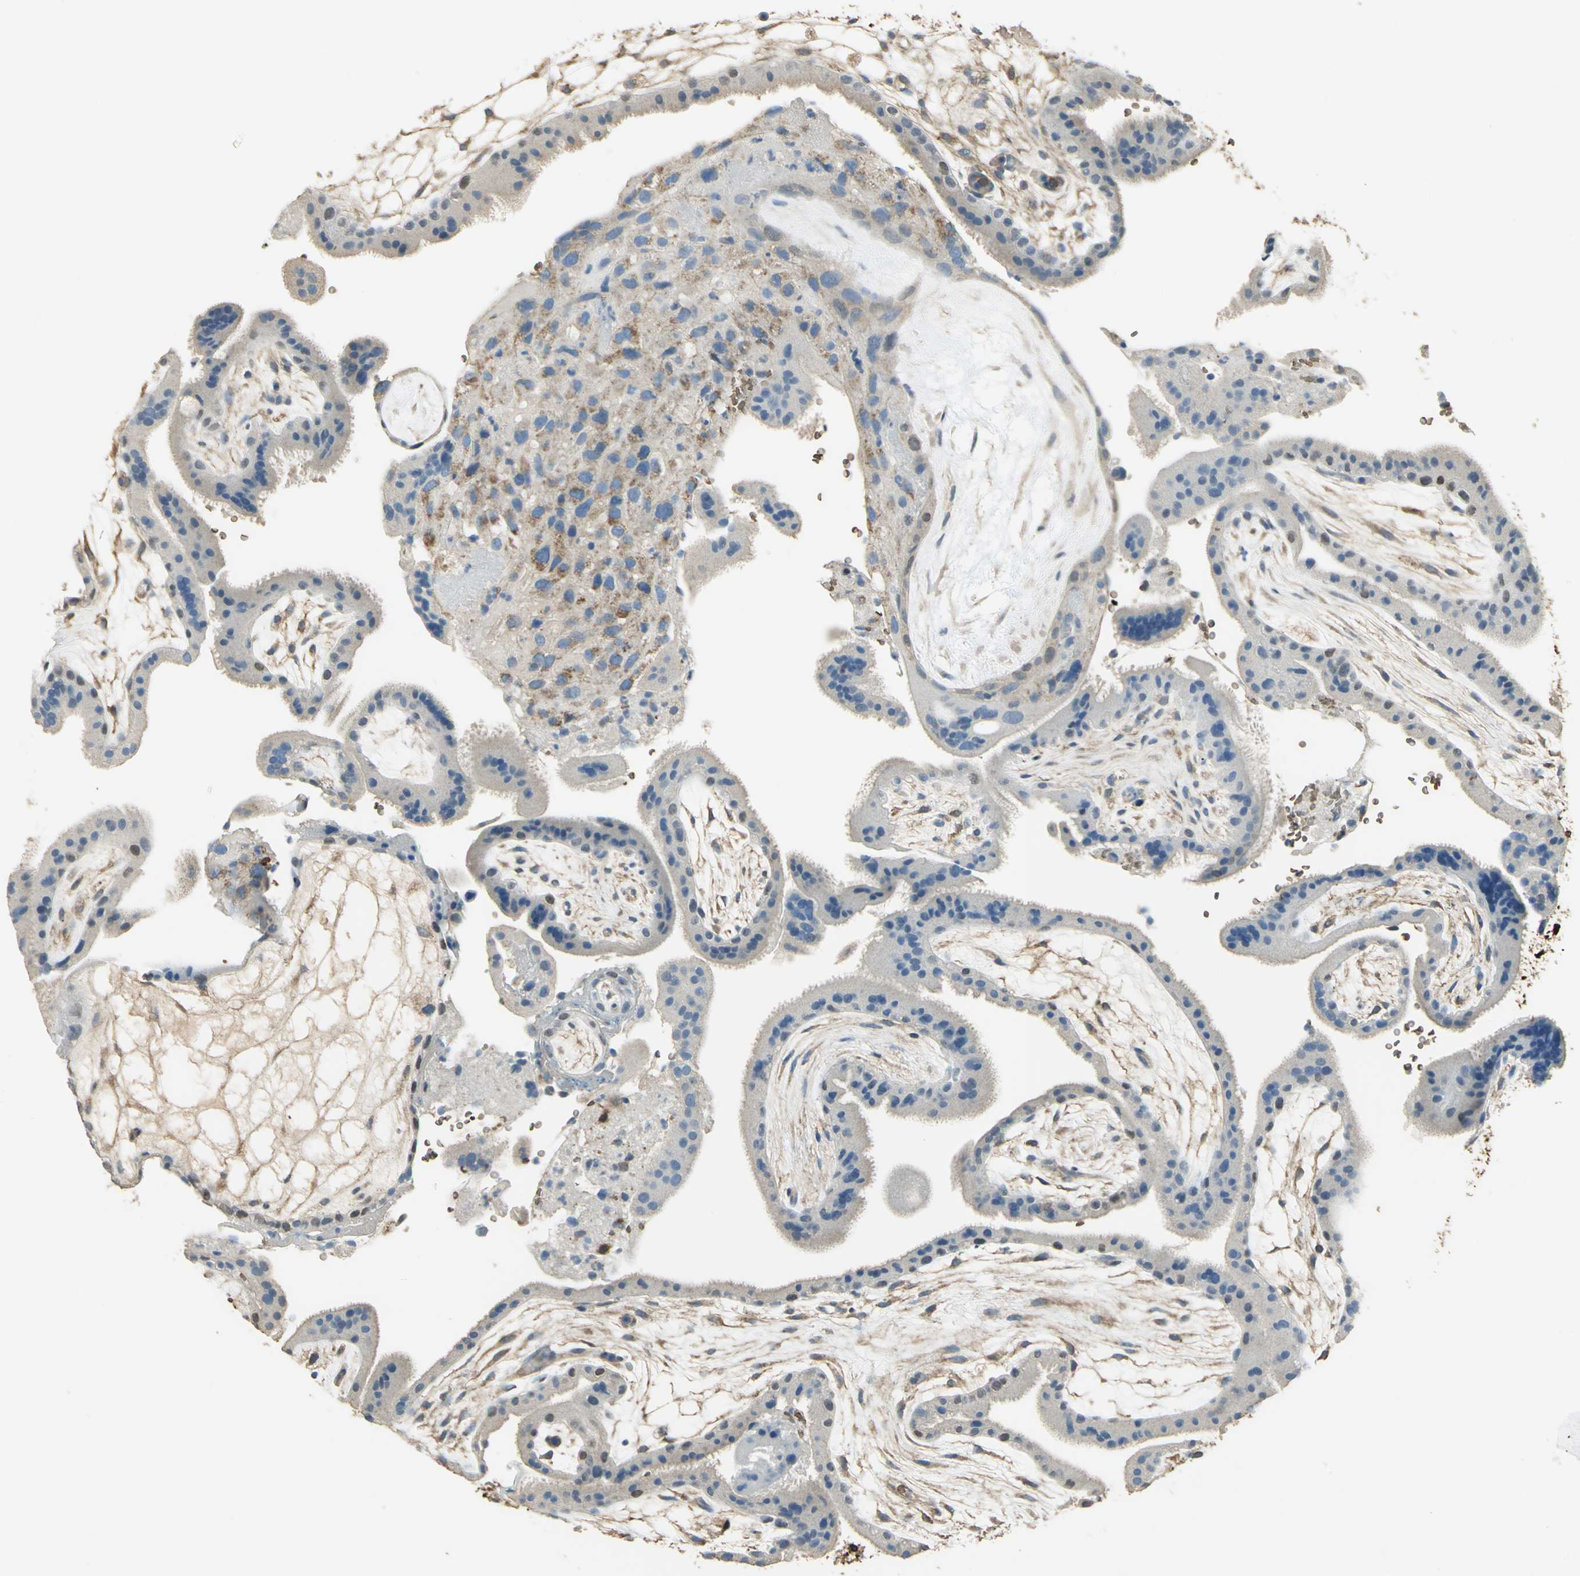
{"staining": {"intensity": "moderate", "quantity": ">75%", "location": "cytoplasmic/membranous"}, "tissue": "placenta", "cell_type": "Decidual cells", "image_type": "normal", "snomed": [{"axis": "morphology", "description": "Normal tissue, NOS"}, {"axis": "topography", "description": "Placenta"}], "caption": "Protein expression by IHC shows moderate cytoplasmic/membranous expression in about >75% of decidual cells in normal placenta. (Brightfield microscopy of DAB IHC at high magnification).", "gene": "DDAH1", "patient": {"sex": "female", "age": 19}}